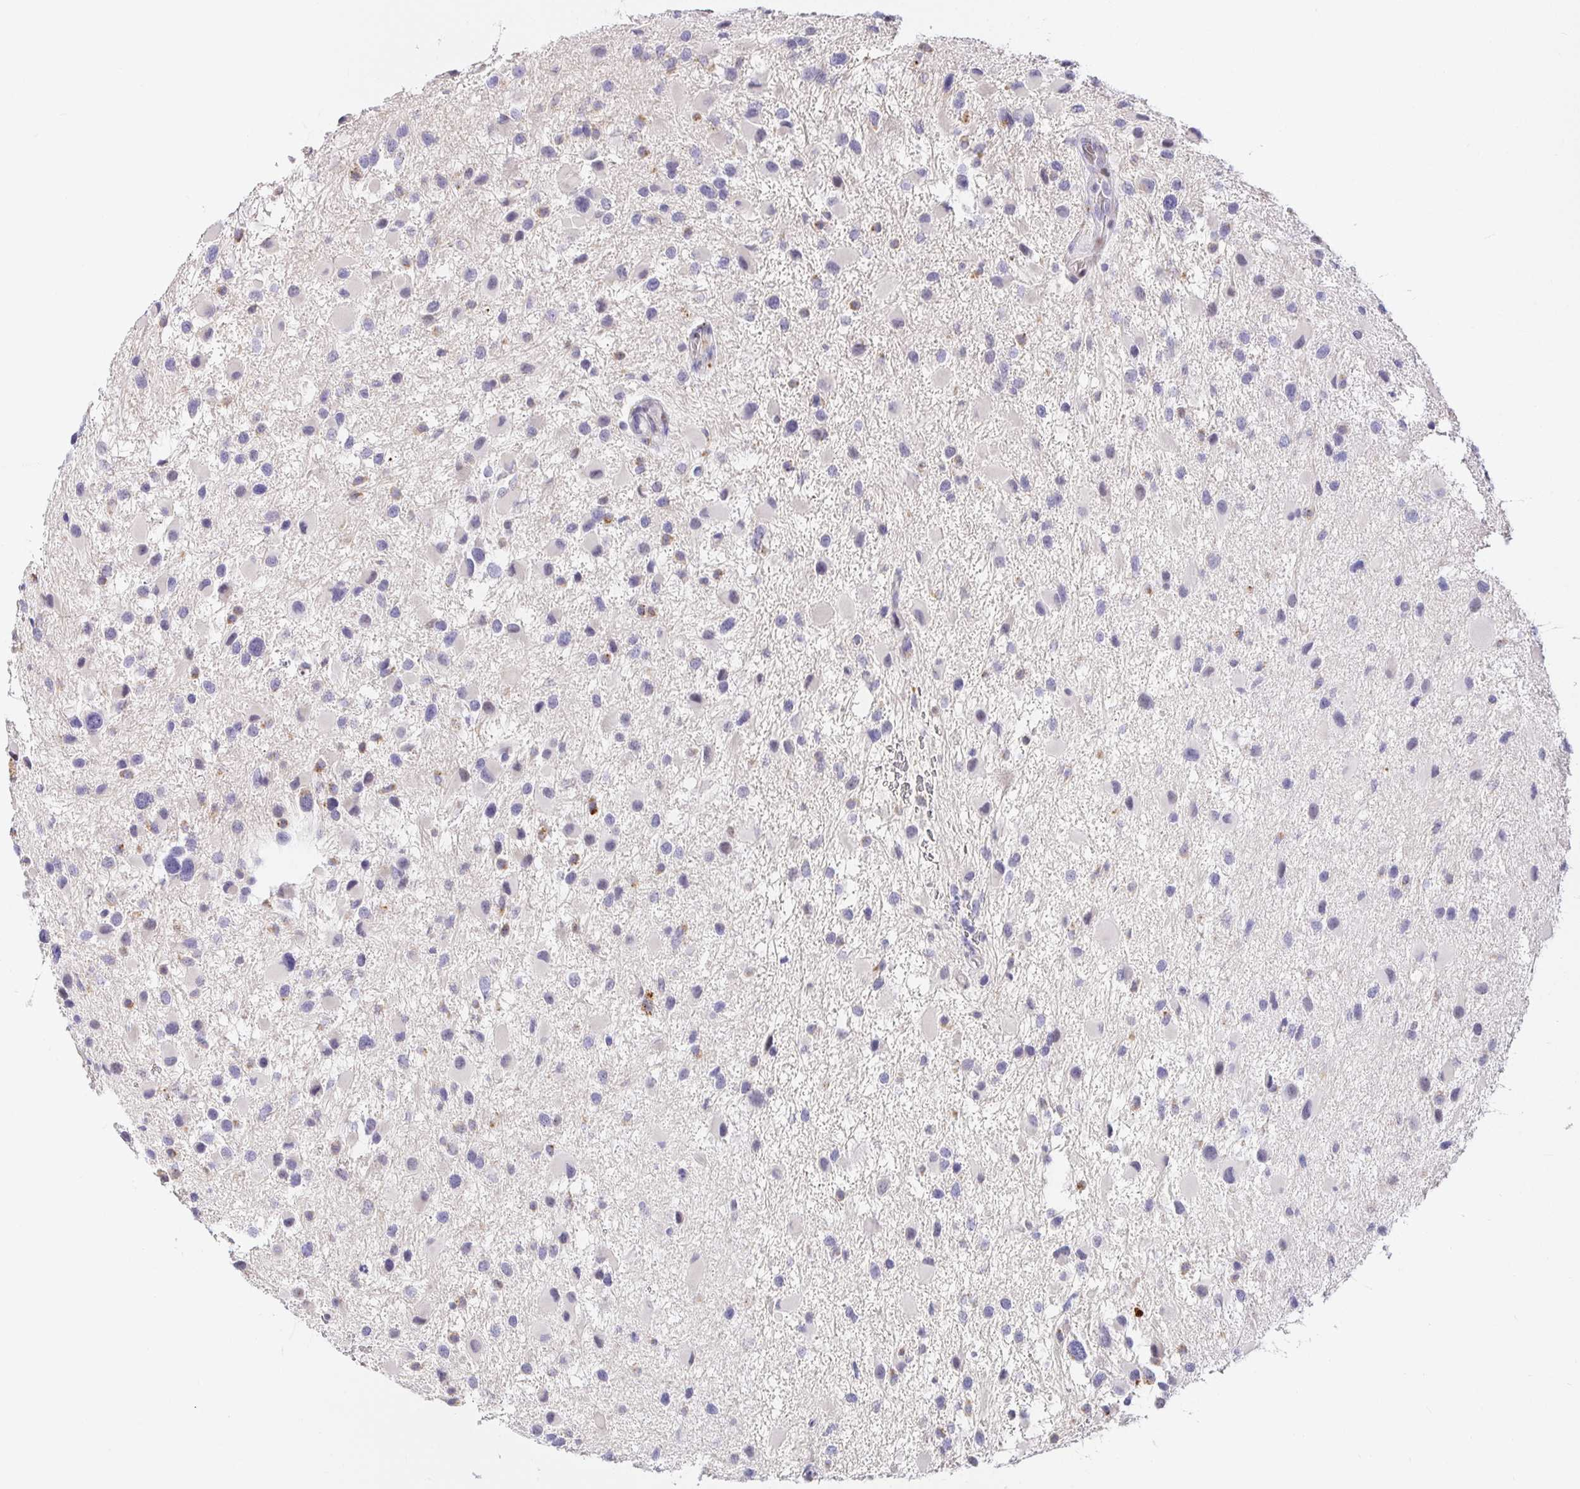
{"staining": {"intensity": "negative", "quantity": "none", "location": "none"}, "tissue": "glioma", "cell_type": "Tumor cells", "image_type": "cancer", "snomed": [{"axis": "morphology", "description": "Glioma, malignant, High grade"}, {"axis": "topography", "description": "Brain"}], "caption": "This is an immunohistochemistry micrograph of glioma. There is no positivity in tumor cells.", "gene": "KBTBD13", "patient": {"sex": "female", "age": 40}}